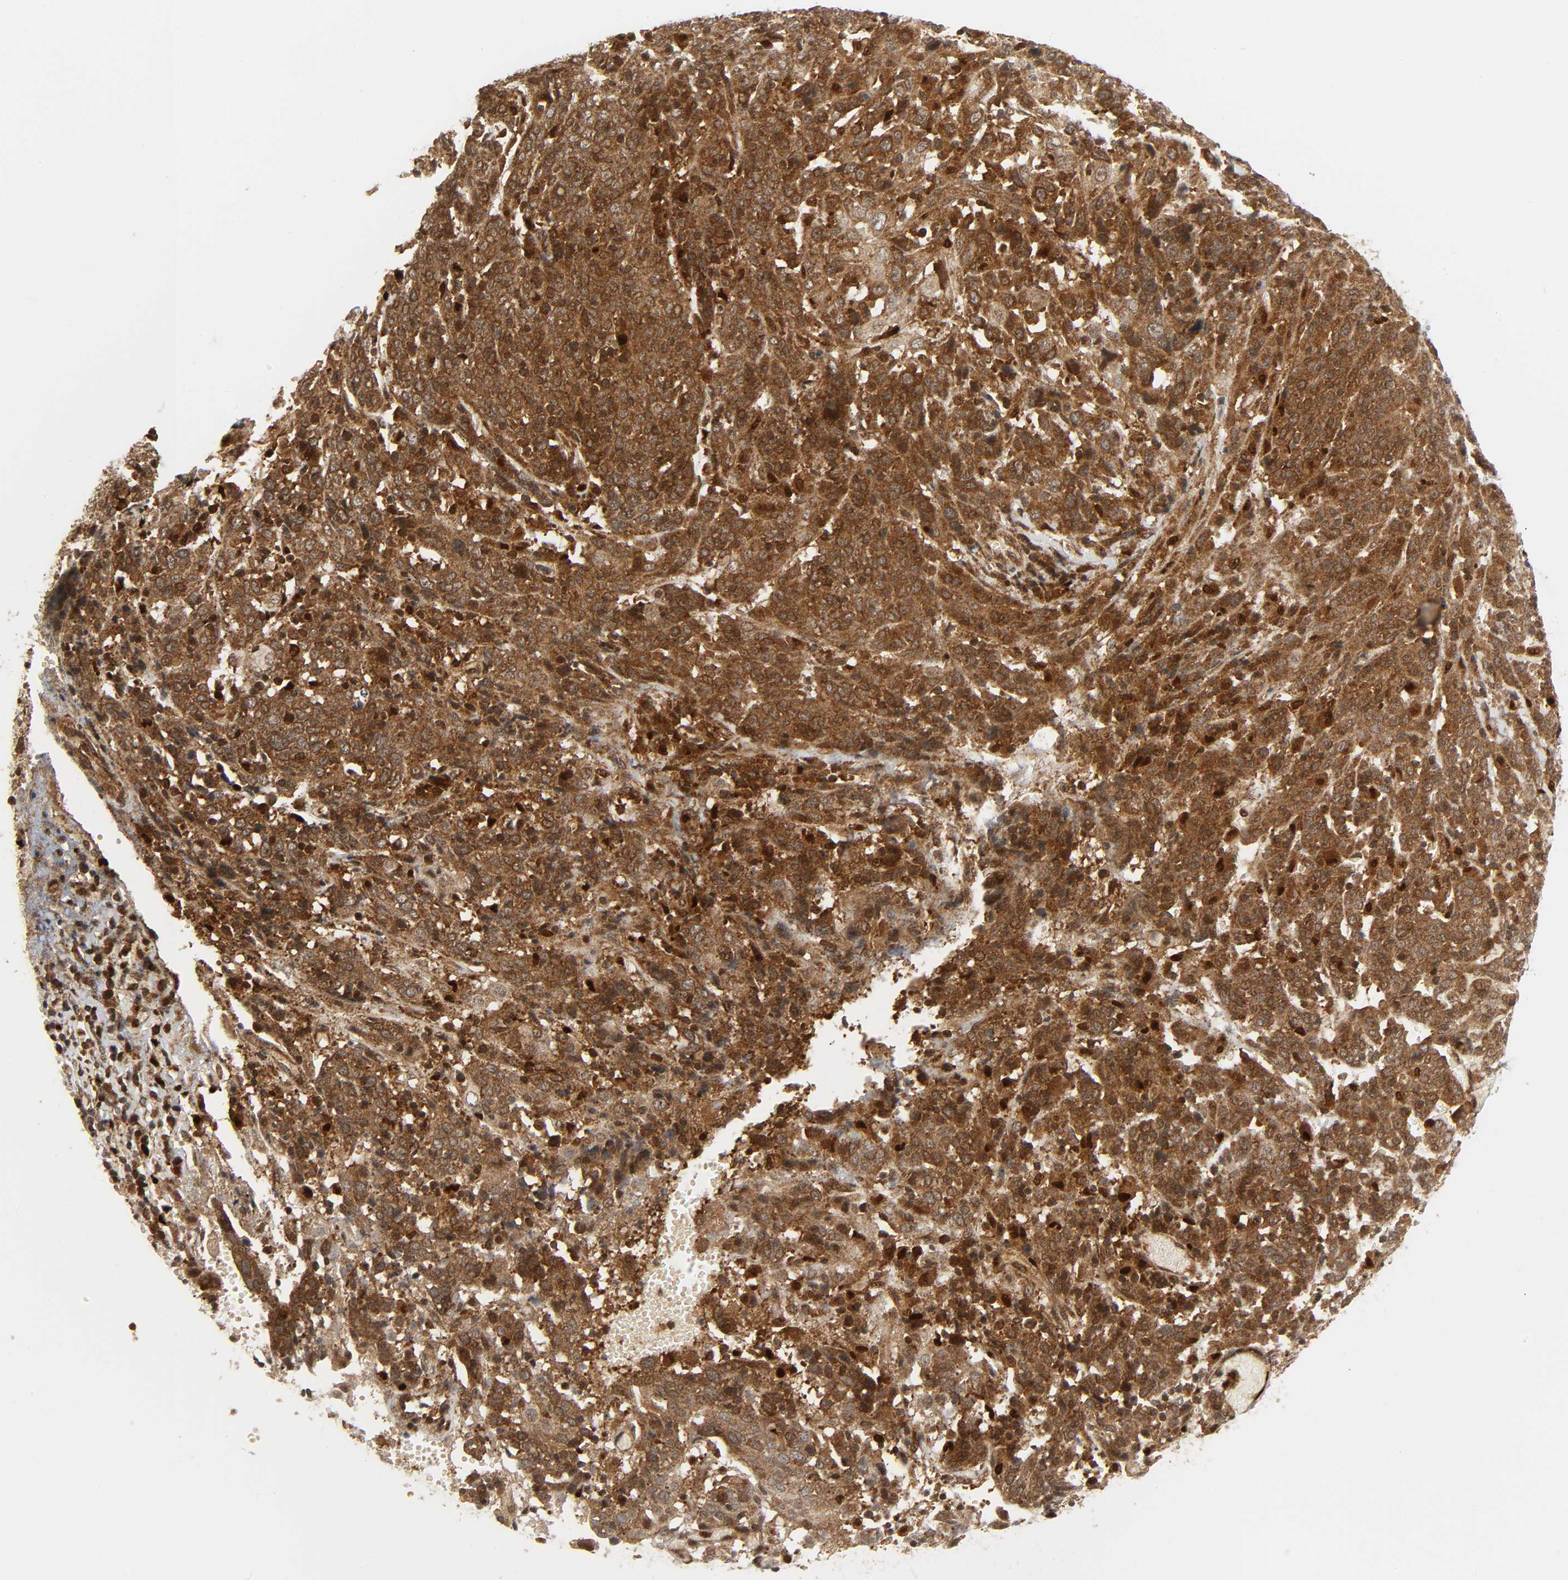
{"staining": {"intensity": "strong", "quantity": ">75%", "location": "cytoplasmic/membranous"}, "tissue": "cervical cancer", "cell_type": "Tumor cells", "image_type": "cancer", "snomed": [{"axis": "morphology", "description": "Normal tissue, NOS"}, {"axis": "morphology", "description": "Squamous cell carcinoma, NOS"}, {"axis": "topography", "description": "Cervix"}], "caption": "Immunohistochemistry staining of cervical cancer (squamous cell carcinoma), which exhibits high levels of strong cytoplasmic/membranous expression in about >75% of tumor cells indicating strong cytoplasmic/membranous protein staining. The staining was performed using DAB (brown) for protein detection and nuclei were counterstained in hematoxylin (blue).", "gene": "CHUK", "patient": {"sex": "female", "age": 67}}